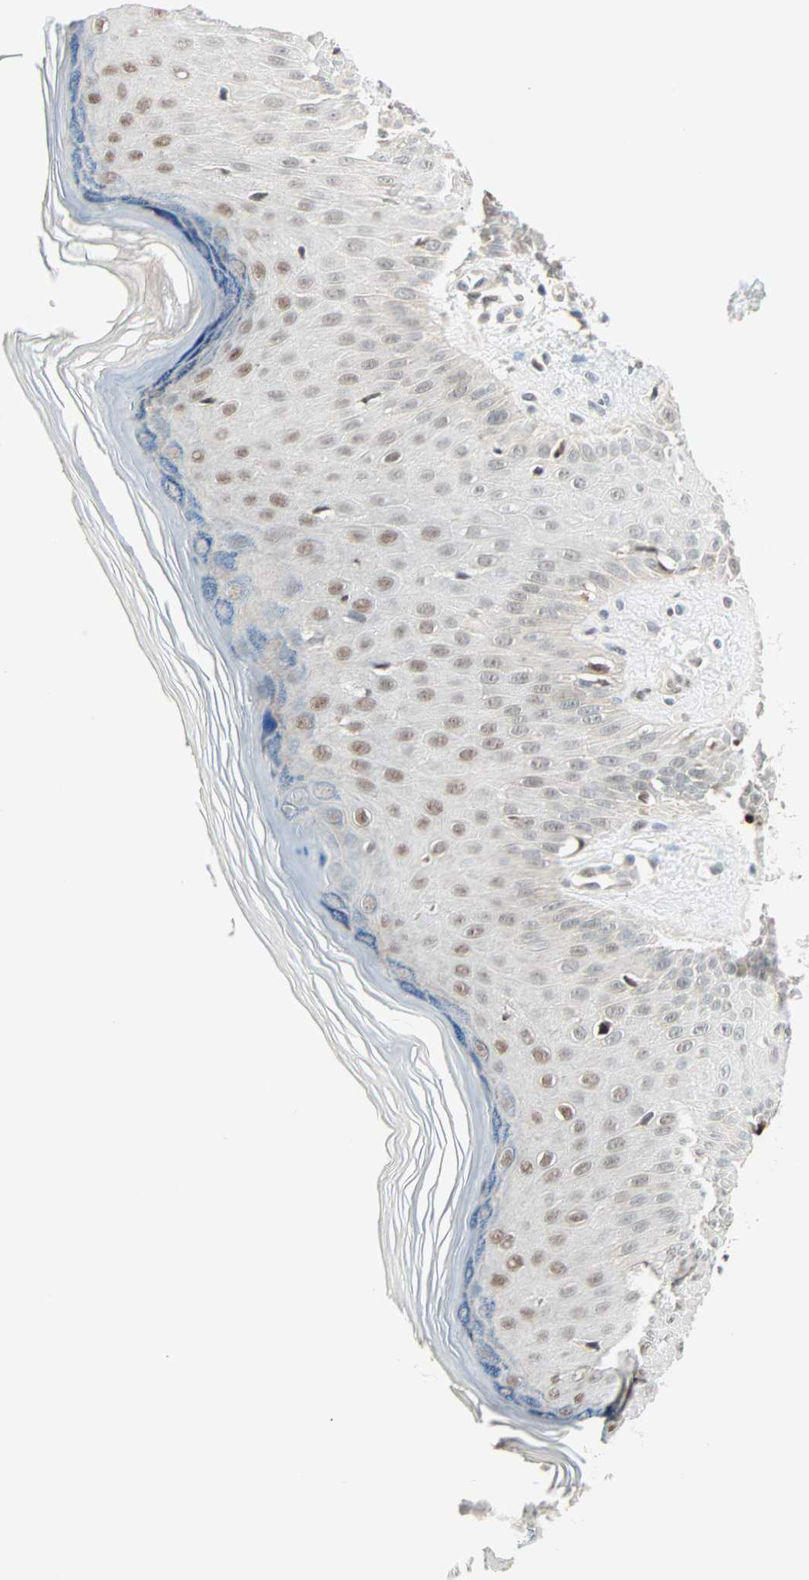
{"staining": {"intensity": "strong", "quantity": "25%-75%", "location": "cytoplasmic/membranous,nuclear"}, "tissue": "skin", "cell_type": "Epidermal cells", "image_type": "normal", "snomed": [{"axis": "morphology", "description": "Normal tissue, NOS"}, {"axis": "morphology", "description": "Inflammation, NOS"}, {"axis": "topography", "description": "Soft tissue"}, {"axis": "topography", "description": "Anal"}], "caption": "A photomicrograph of skin stained for a protein exhibits strong cytoplasmic/membranous,nuclear brown staining in epidermal cells.", "gene": "CBX4", "patient": {"sex": "female", "age": 15}}